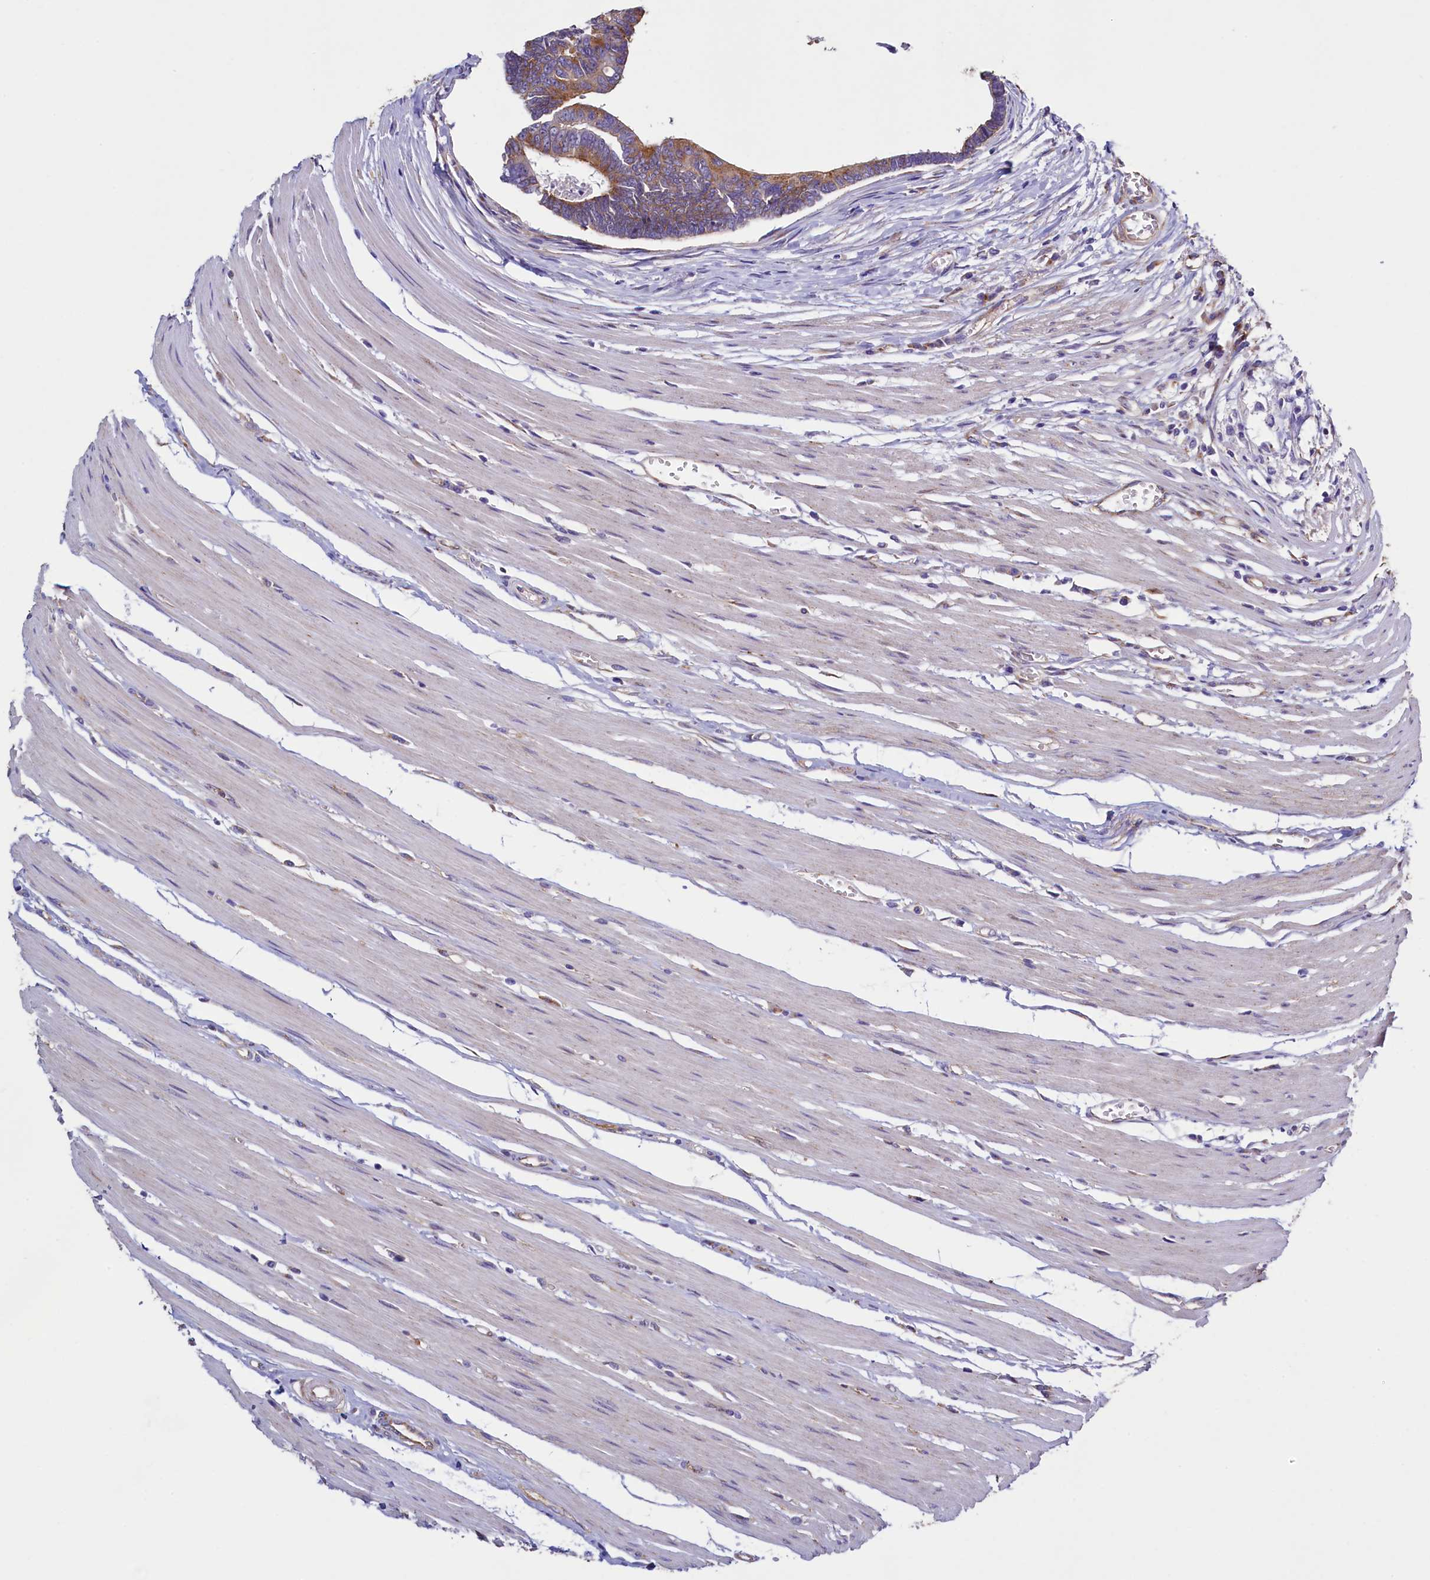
{"staining": {"intensity": "moderate", "quantity": ">75%", "location": "cytoplasmic/membranous"}, "tissue": "colorectal cancer", "cell_type": "Tumor cells", "image_type": "cancer", "snomed": [{"axis": "morphology", "description": "Adenocarcinoma, NOS"}, {"axis": "topography", "description": "Rectum"}], "caption": "Protein analysis of colorectal cancer tissue demonstrates moderate cytoplasmic/membranous staining in about >75% of tumor cells.", "gene": "GPR21", "patient": {"sex": "female", "age": 65}}